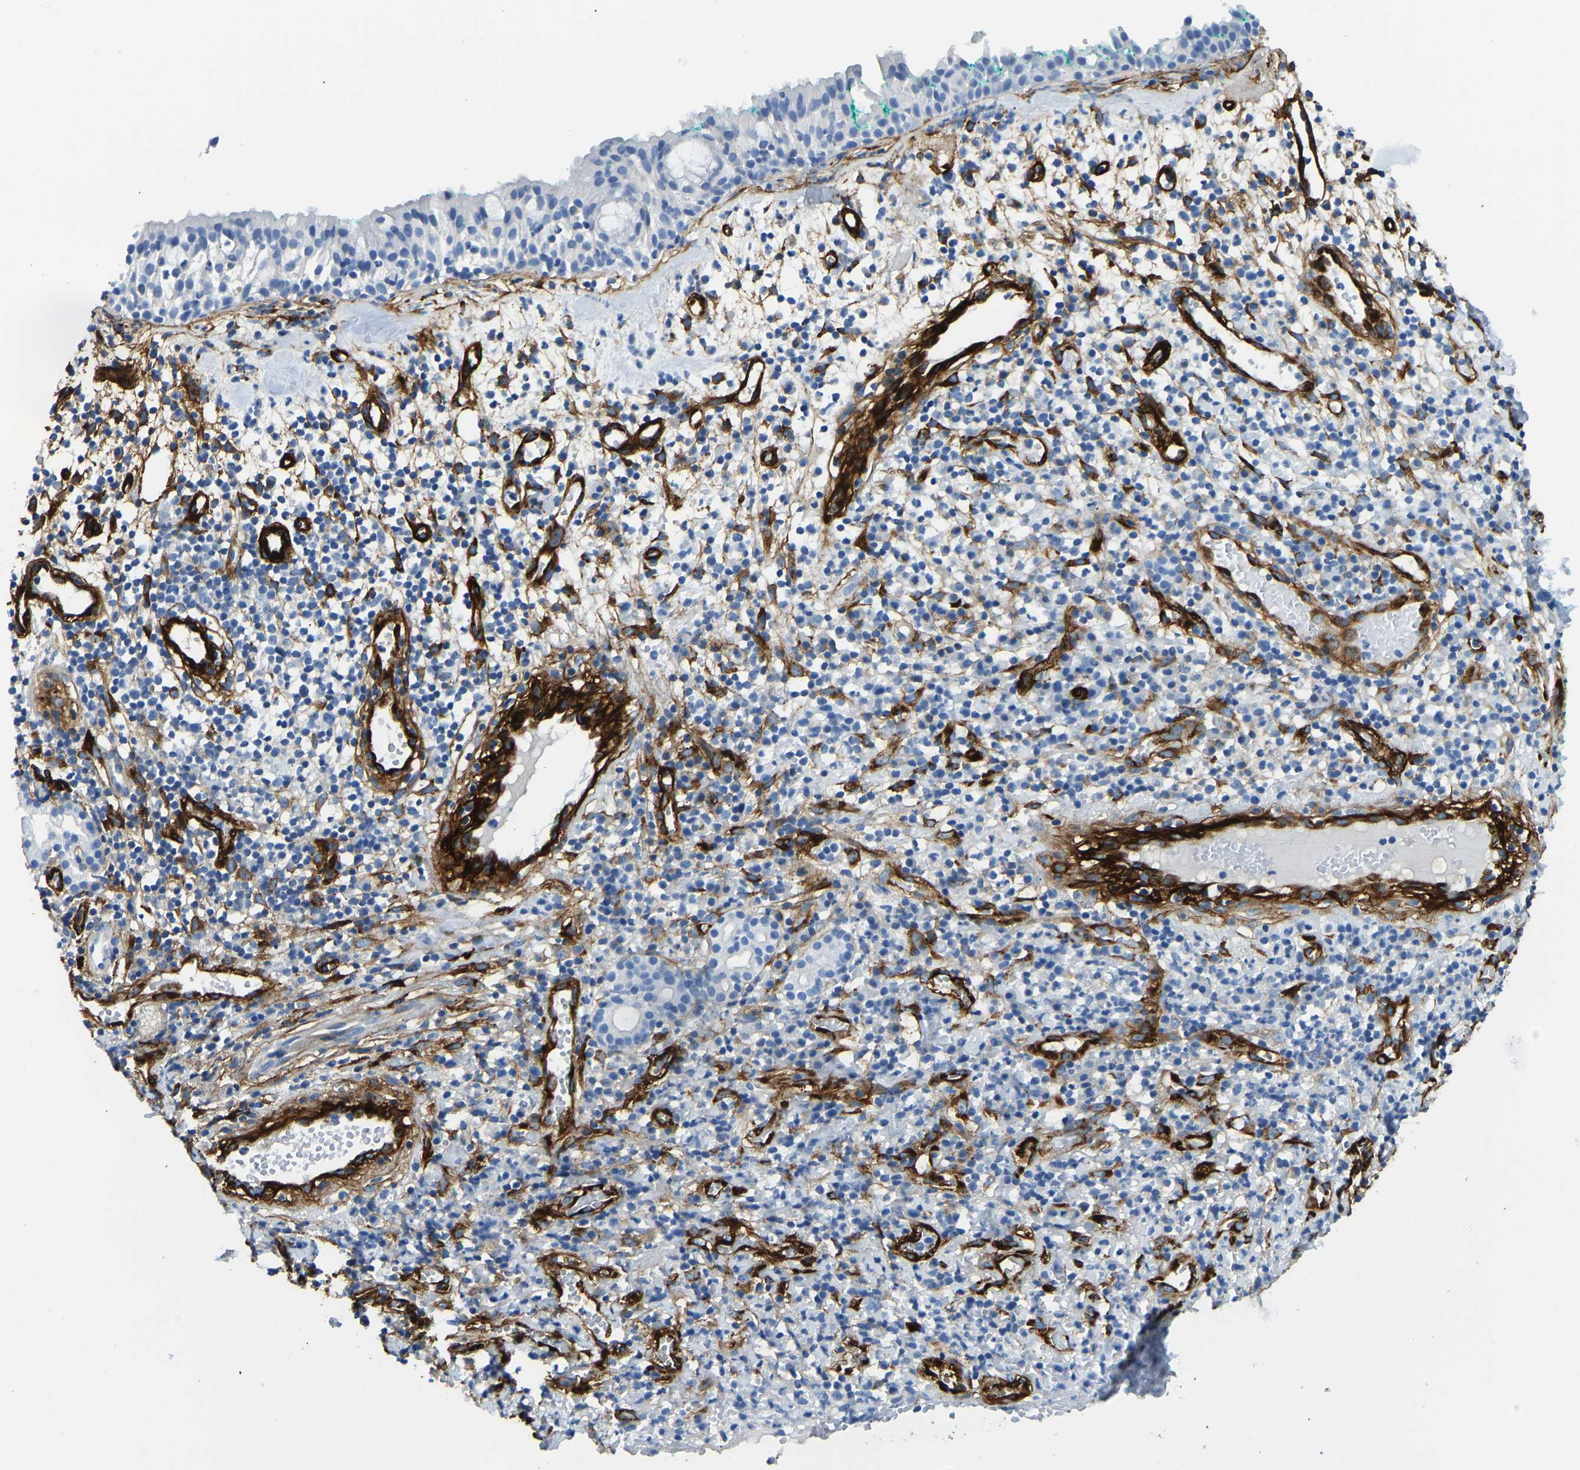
{"staining": {"intensity": "negative", "quantity": "none", "location": "none"}, "tissue": "nasopharynx", "cell_type": "Respiratory epithelial cells", "image_type": "normal", "snomed": [{"axis": "morphology", "description": "Normal tissue, NOS"}, {"axis": "morphology", "description": "Basal cell carcinoma"}, {"axis": "topography", "description": "Cartilage tissue"}, {"axis": "topography", "description": "Nasopharynx"}, {"axis": "topography", "description": "Oral tissue"}], "caption": "Immunohistochemical staining of normal nasopharynx exhibits no significant positivity in respiratory epithelial cells.", "gene": "COL15A1", "patient": {"sex": "female", "age": 77}}